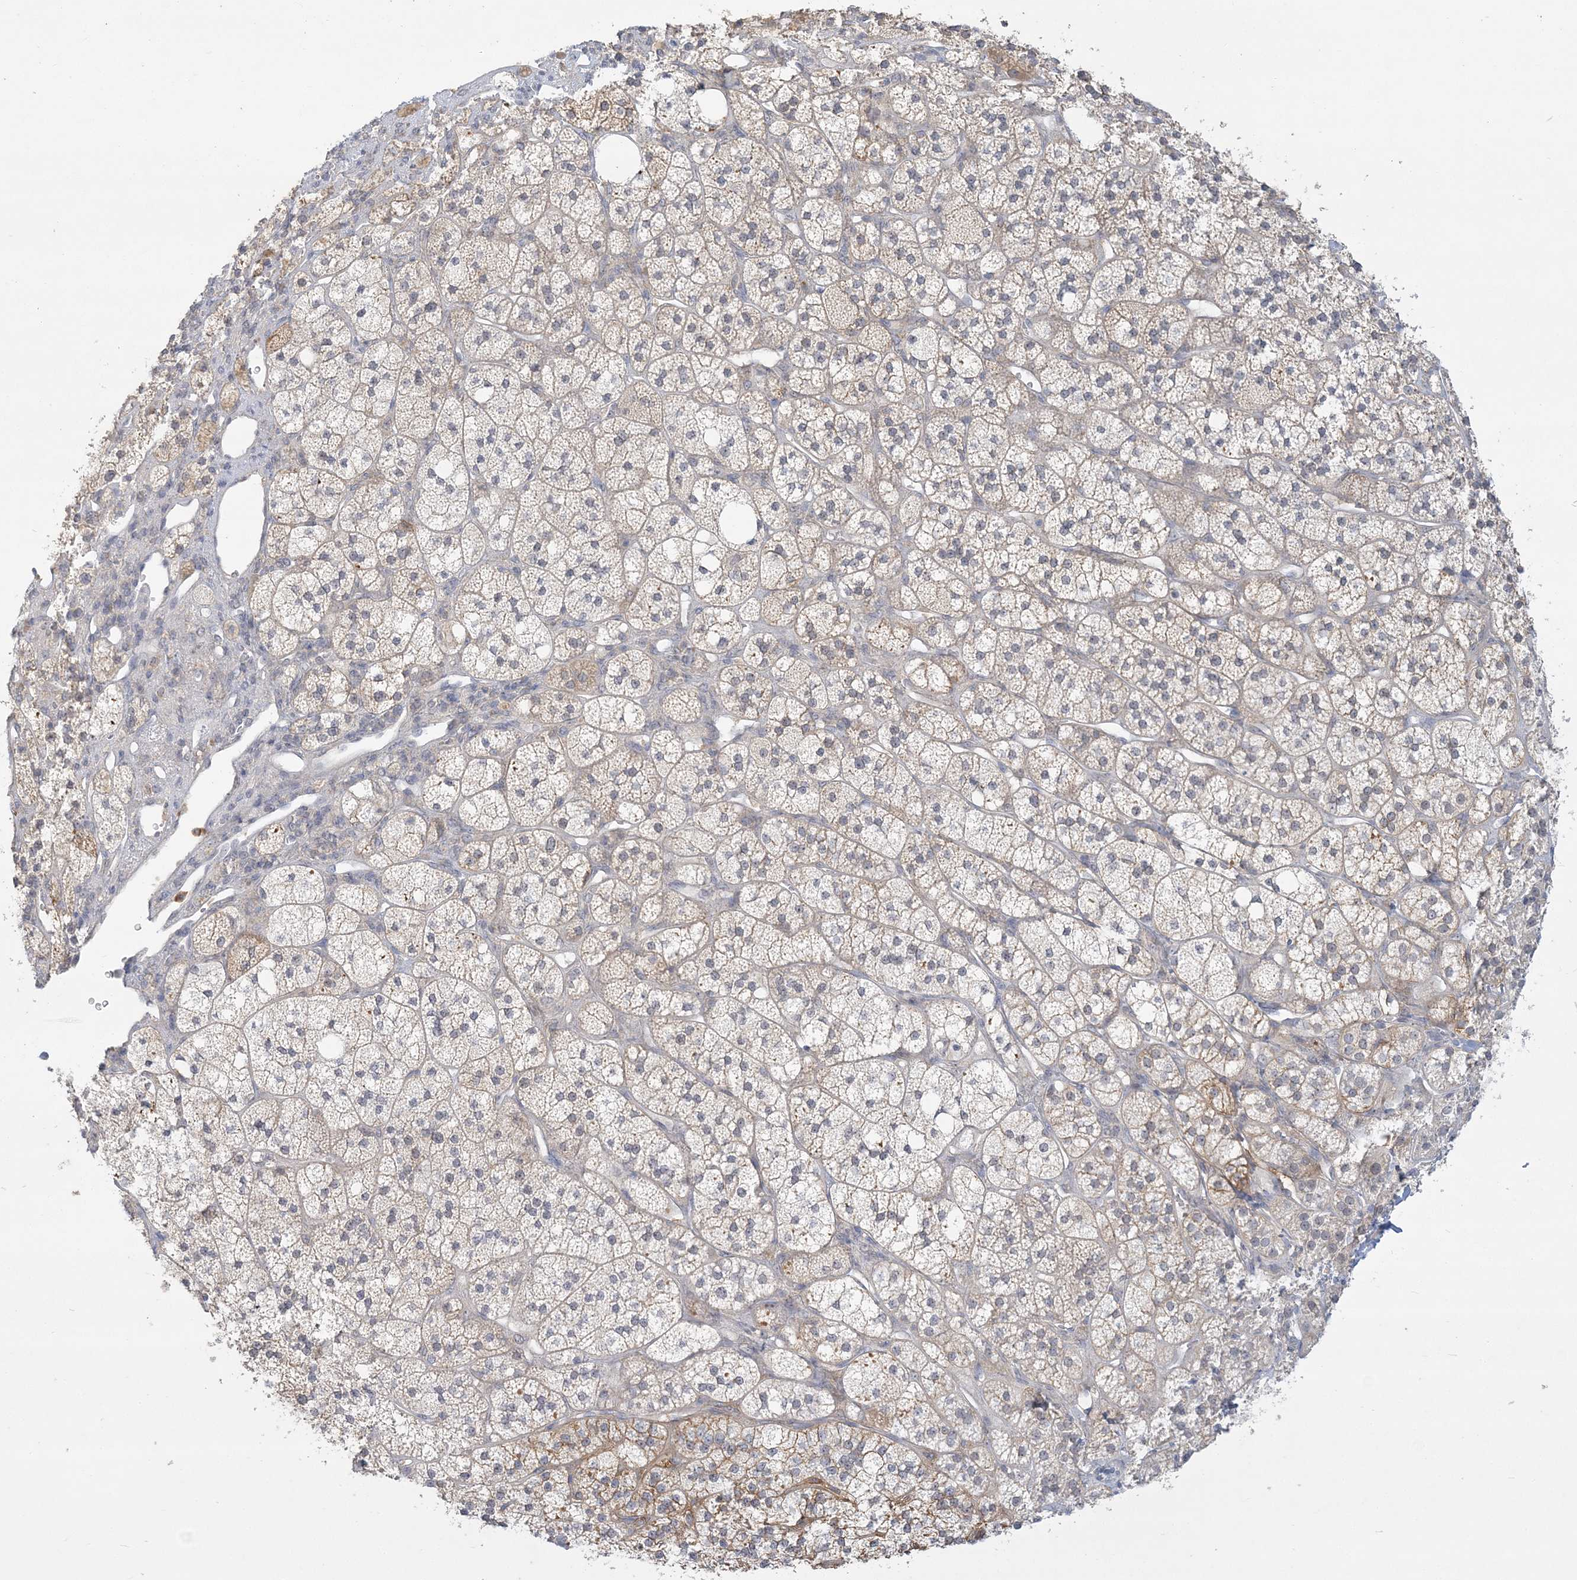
{"staining": {"intensity": "weak", "quantity": "25%-75%", "location": "cytoplasmic/membranous,nuclear"}, "tissue": "adrenal gland", "cell_type": "Glandular cells", "image_type": "normal", "snomed": [{"axis": "morphology", "description": "Normal tissue, NOS"}, {"axis": "topography", "description": "Adrenal gland"}], "caption": "A high-resolution micrograph shows IHC staining of normal adrenal gland, which exhibits weak cytoplasmic/membranous,nuclear staining in approximately 25%-75% of glandular cells.", "gene": "ANKS1A", "patient": {"sex": "male", "age": 61}}